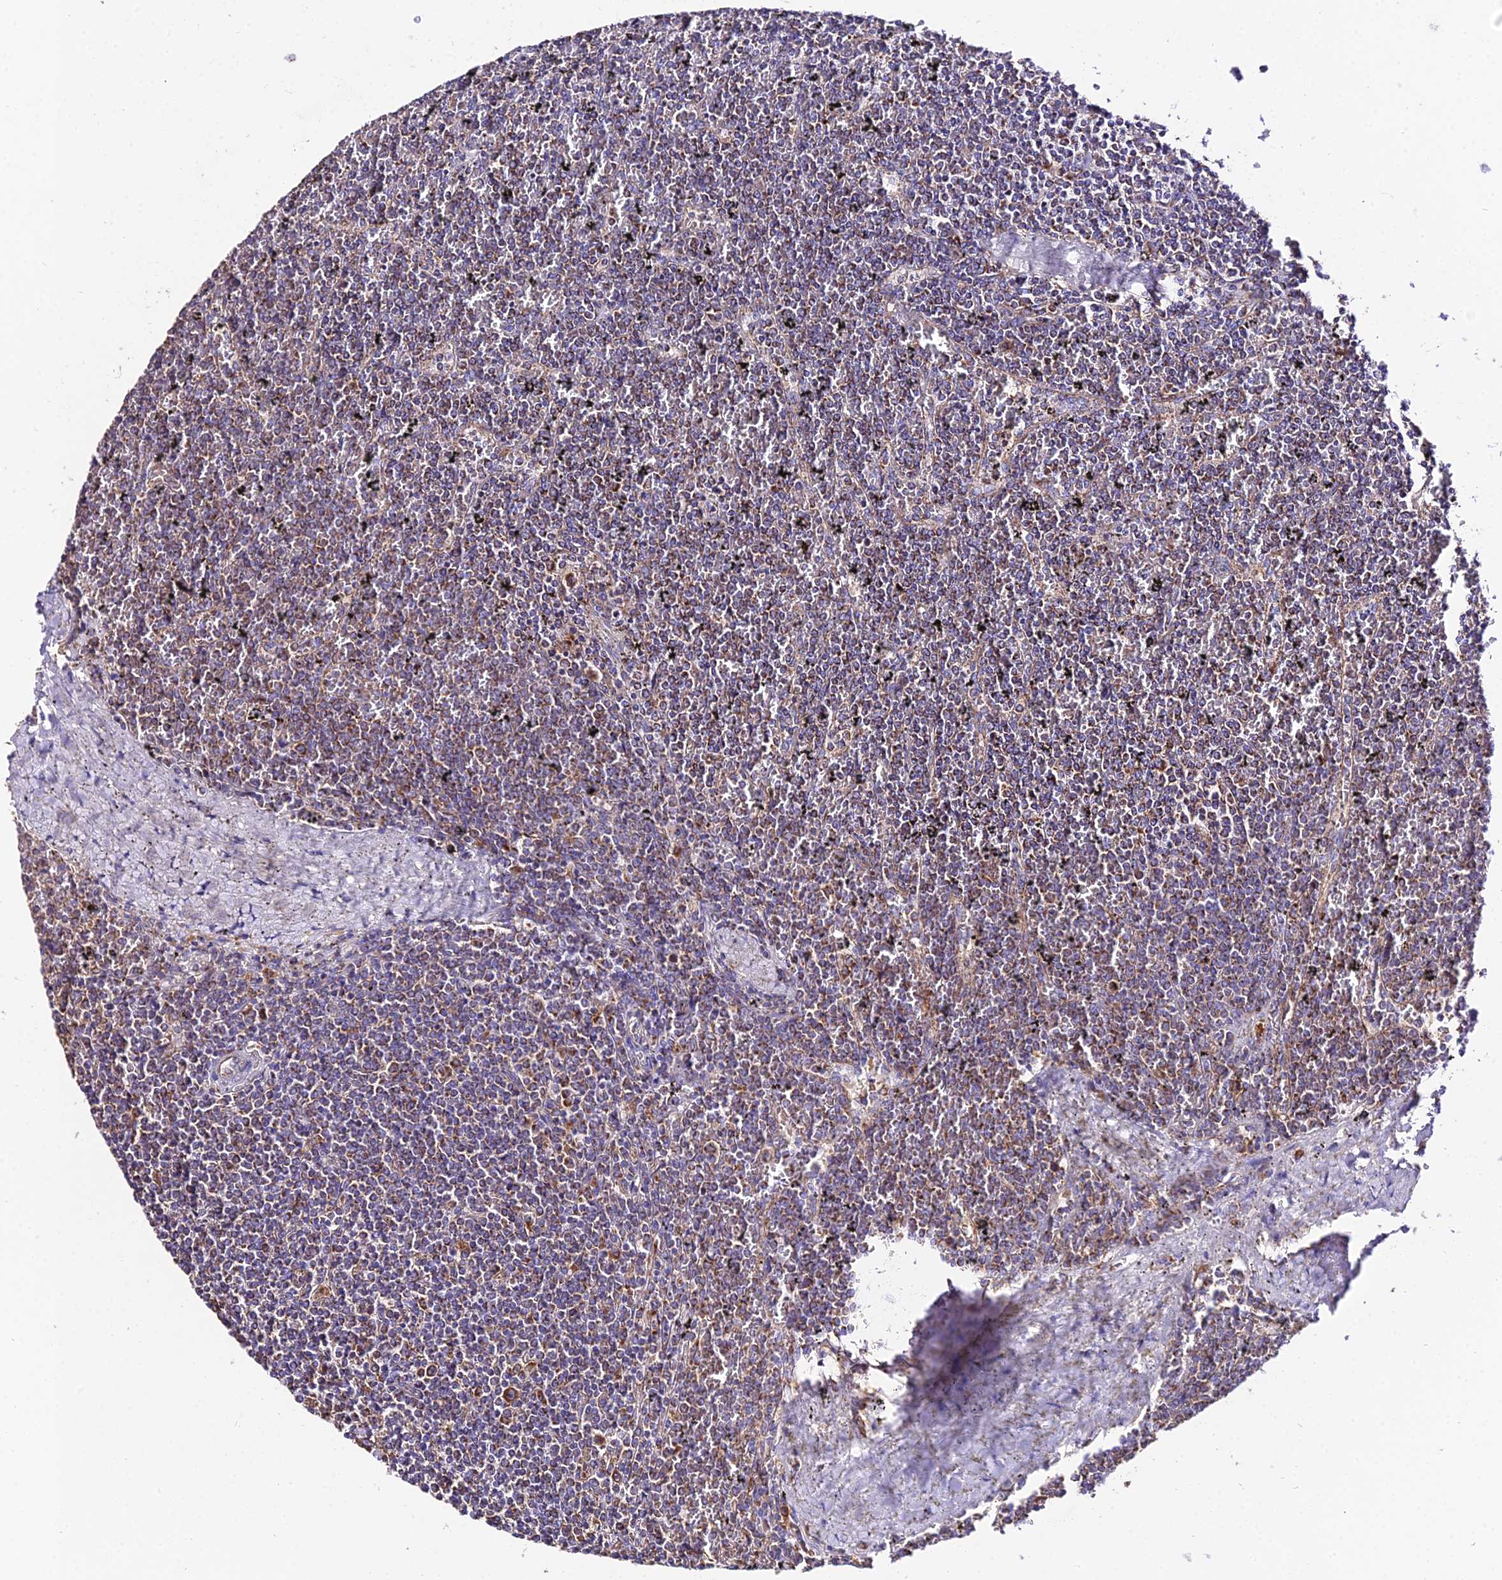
{"staining": {"intensity": "moderate", "quantity": ">75%", "location": "cytoplasmic/membranous"}, "tissue": "lymphoma", "cell_type": "Tumor cells", "image_type": "cancer", "snomed": [{"axis": "morphology", "description": "Malignant lymphoma, non-Hodgkin's type, Low grade"}, {"axis": "topography", "description": "Spleen"}], "caption": "Immunohistochemical staining of human malignant lymphoma, non-Hodgkin's type (low-grade) displays medium levels of moderate cytoplasmic/membranous expression in about >75% of tumor cells. (IHC, brightfield microscopy, high magnification).", "gene": "OCIAD1", "patient": {"sex": "female", "age": 19}}